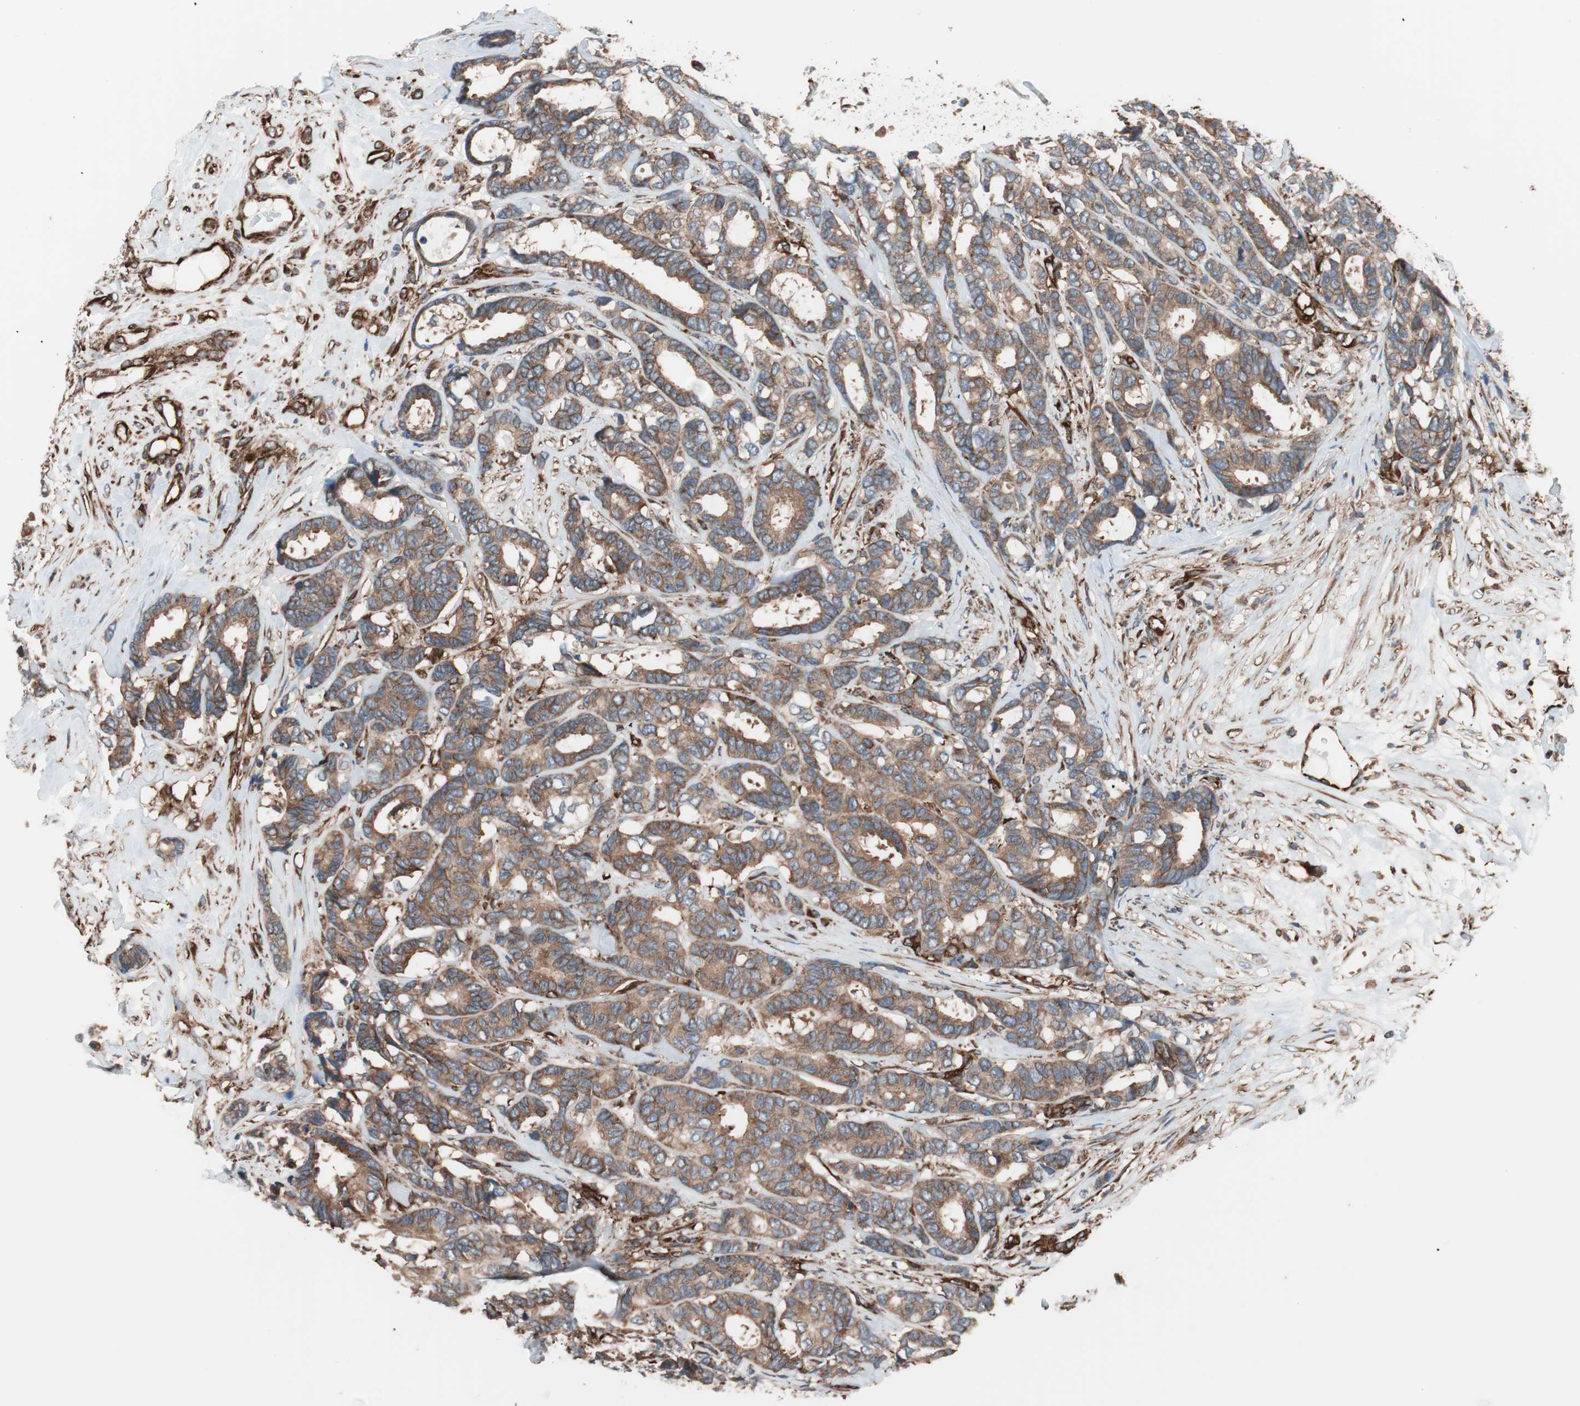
{"staining": {"intensity": "moderate", "quantity": ">75%", "location": "cytoplasmic/membranous"}, "tissue": "breast cancer", "cell_type": "Tumor cells", "image_type": "cancer", "snomed": [{"axis": "morphology", "description": "Duct carcinoma"}, {"axis": "topography", "description": "Breast"}], "caption": "Immunohistochemical staining of infiltrating ductal carcinoma (breast) shows medium levels of moderate cytoplasmic/membranous protein staining in about >75% of tumor cells.", "gene": "GPSM2", "patient": {"sex": "female", "age": 87}}